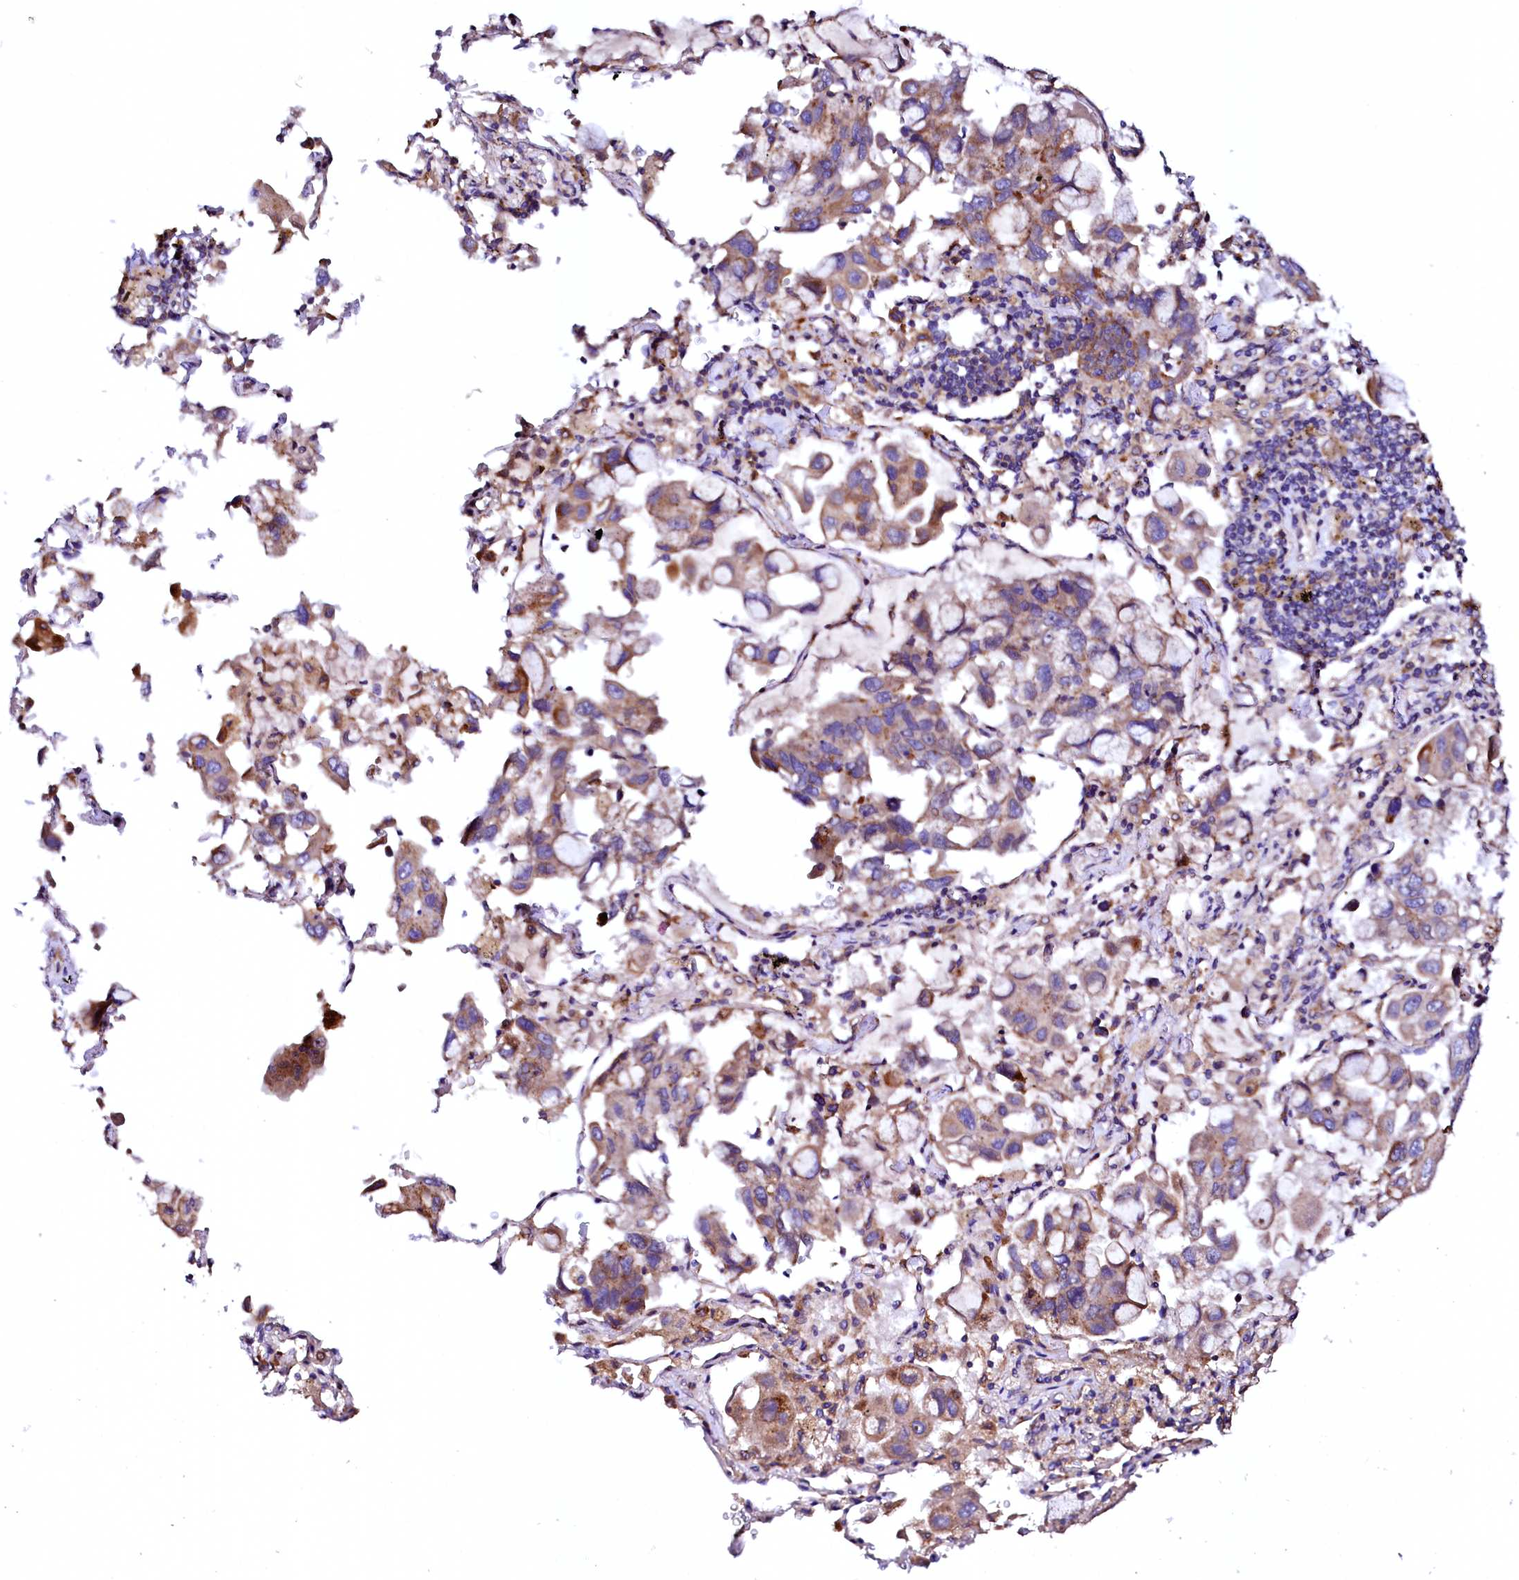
{"staining": {"intensity": "moderate", "quantity": ">75%", "location": "cytoplasmic/membranous"}, "tissue": "lung cancer", "cell_type": "Tumor cells", "image_type": "cancer", "snomed": [{"axis": "morphology", "description": "Adenocarcinoma, NOS"}, {"axis": "topography", "description": "Lung"}], "caption": "Immunohistochemical staining of adenocarcinoma (lung) exhibits medium levels of moderate cytoplasmic/membranous protein staining in about >75% of tumor cells.", "gene": "UBE3C", "patient": {"sex": "male", "age": 64}}